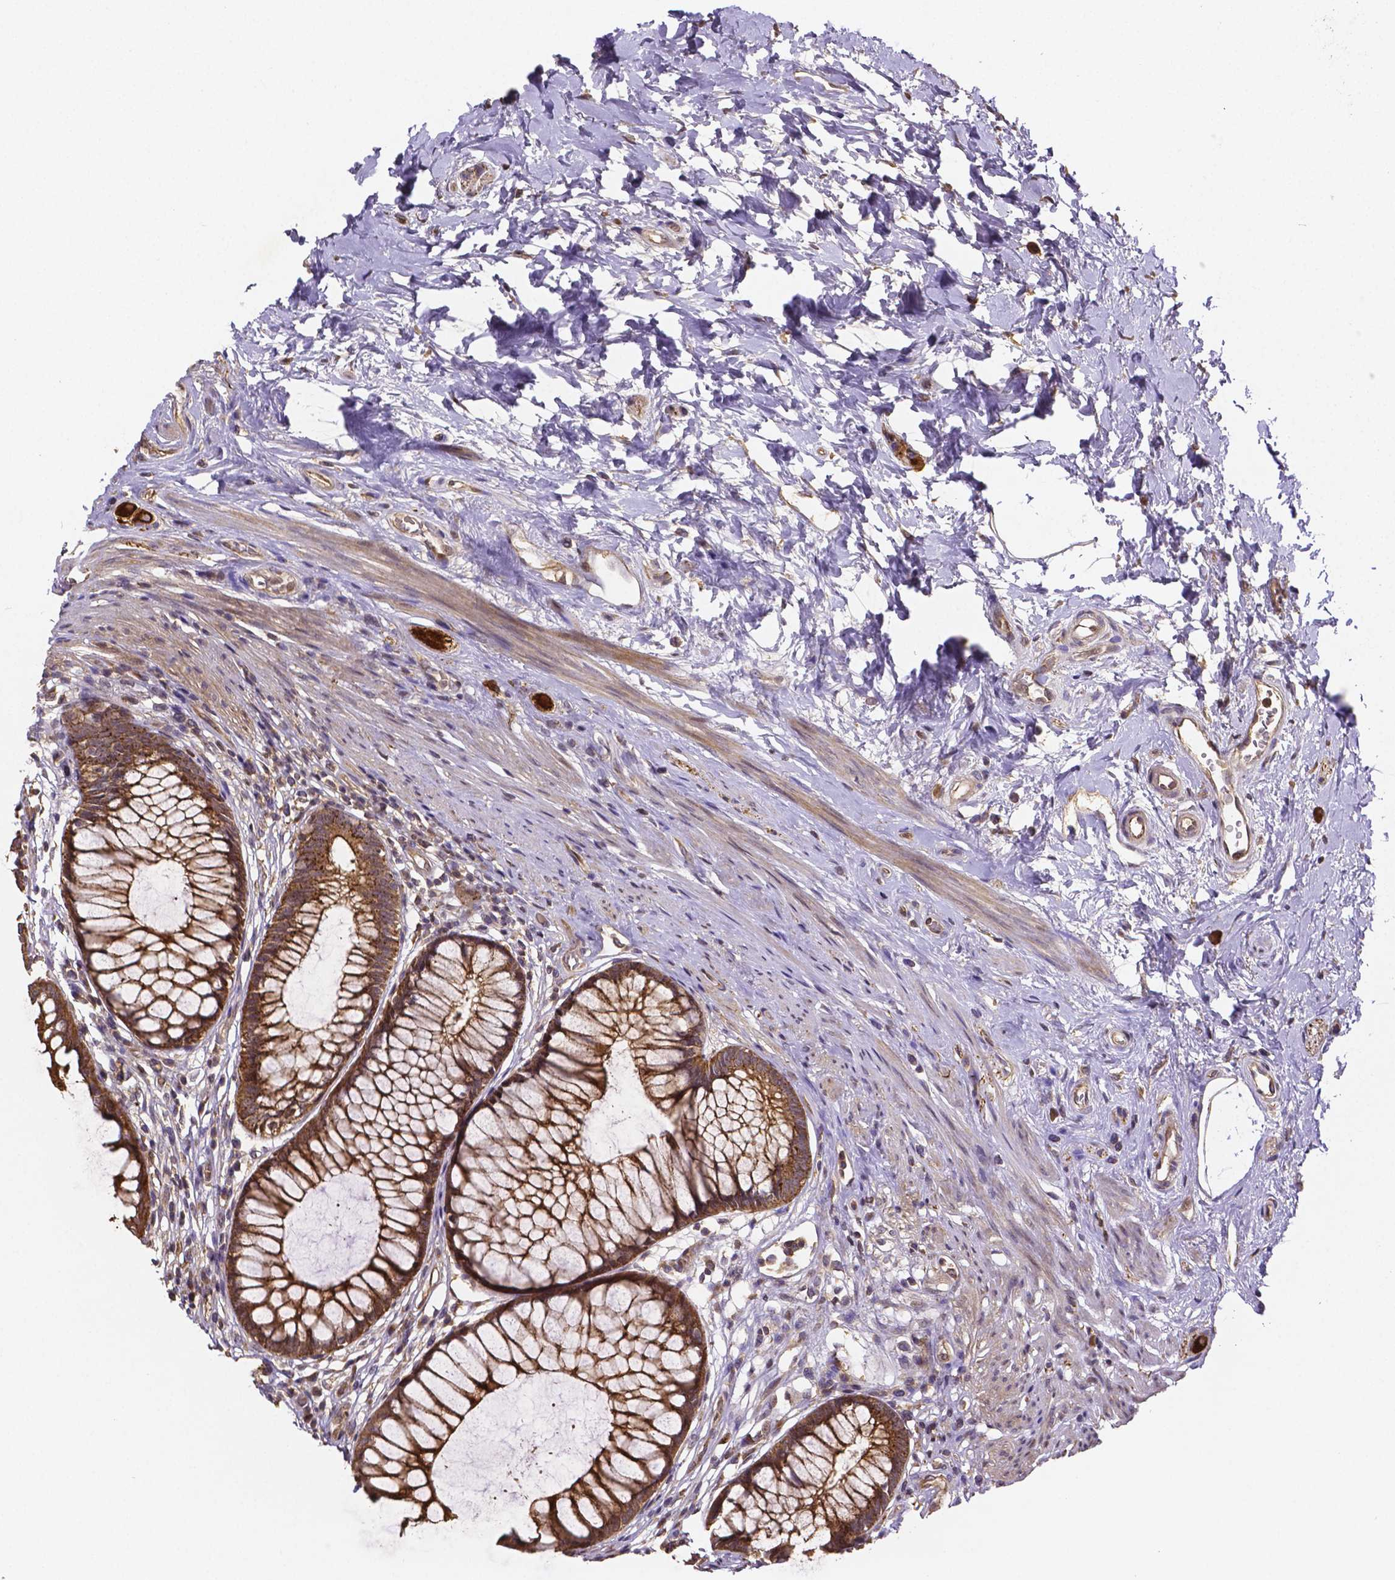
{"staining": {"intensity": "strong", "quantity": ">75%", "location": "cytoplasmic/membranous"}, "tissue": "rectum", "cell_type": "Glandular cells", "image_type": "normal", "snomed": [{"axis": "morphology", "description": "Normal tissue, NOS"}, {"axis": "topography", "description": "Smooth muscle"}, {"axis": "topography", "description": "Rectum"}], "caption": "About >75% of glandular cells in benign rectum demonstrate strong cytoplasmic/membranous protein expression as visualized by brown immunohistochemical staining.", "gene": "RNF123", "patient": {"sex": "male", "age": 53}}